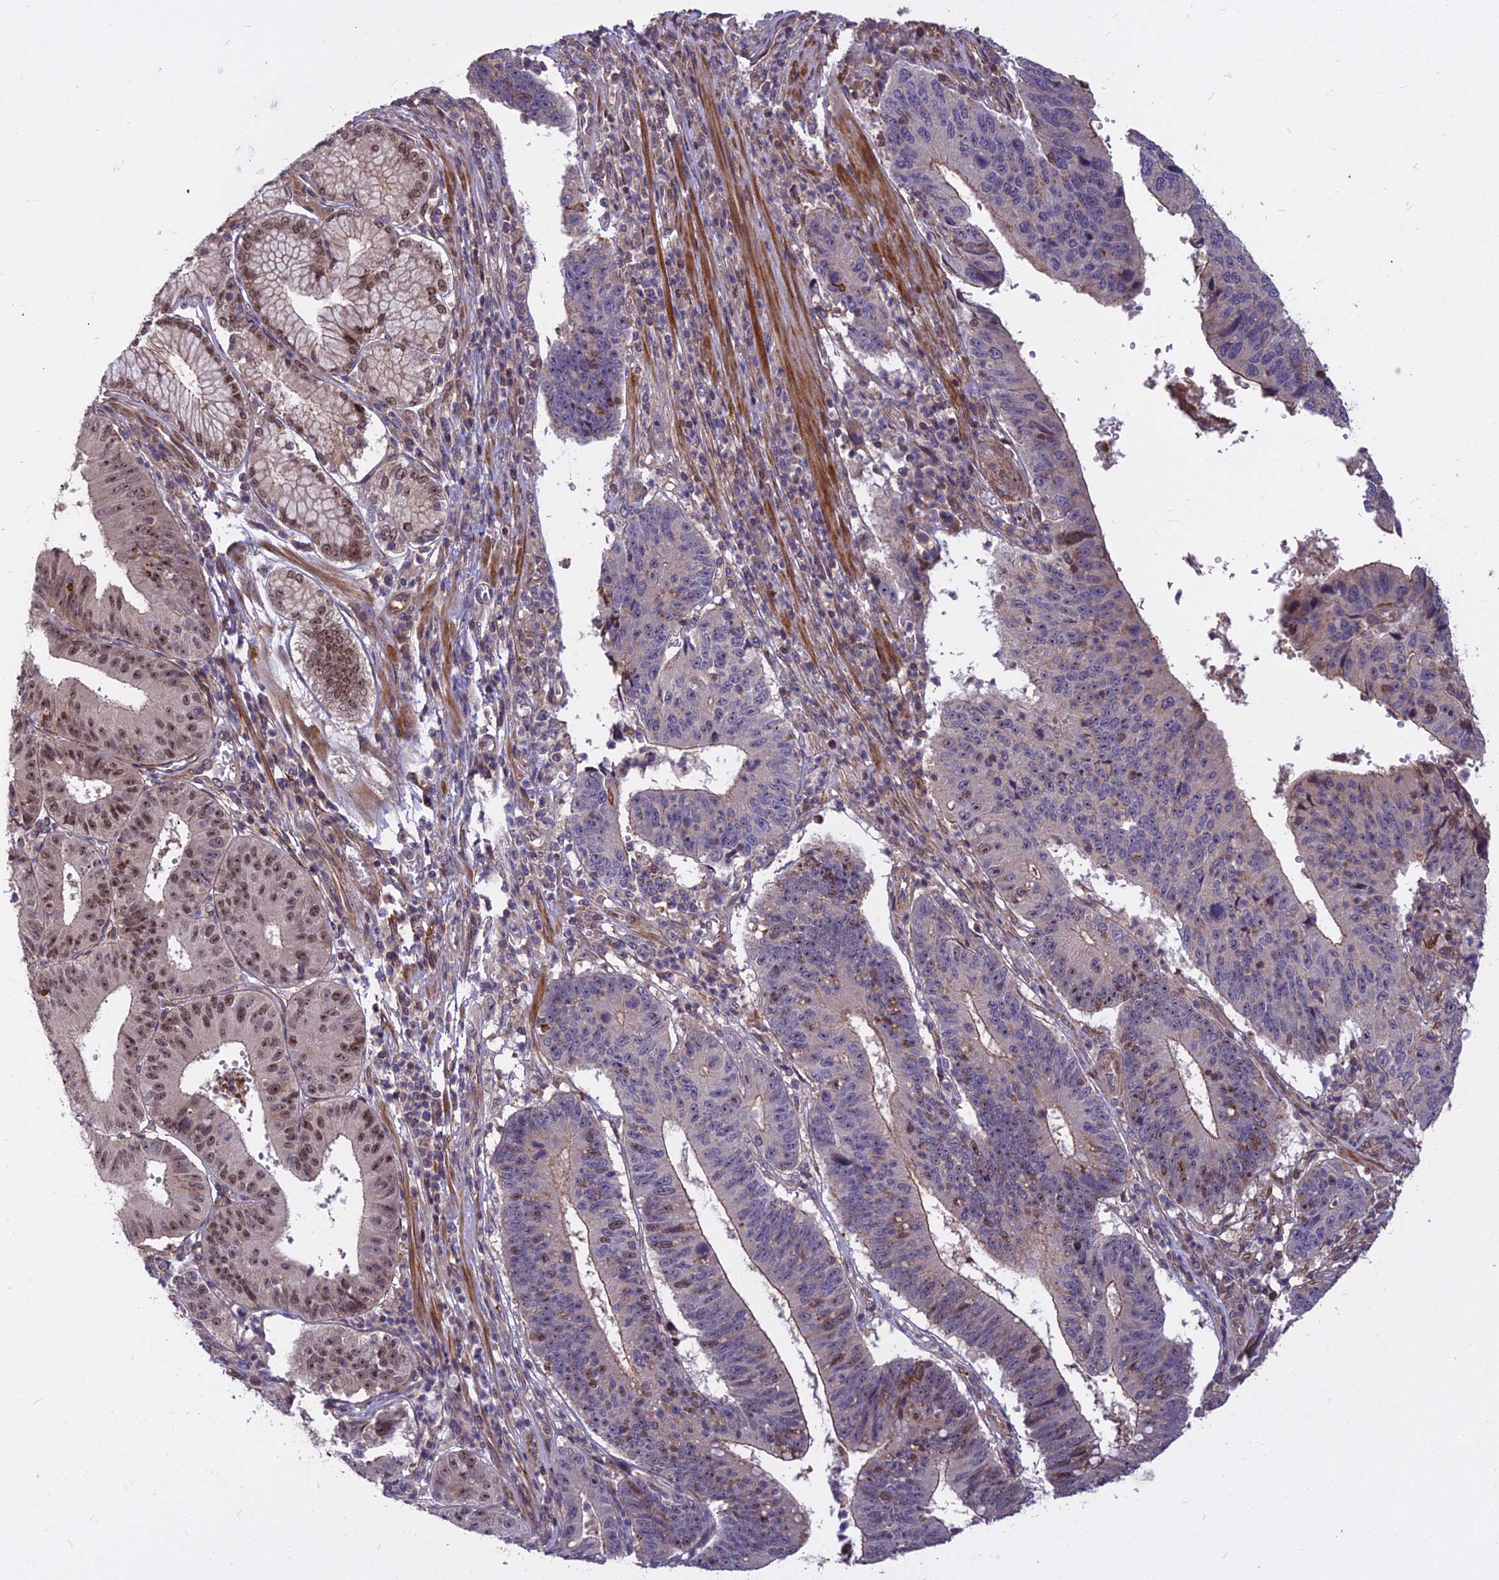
{"staining": {"intensity": "moderate", "quantity": "<25%", "location": "cytoplasmic/membranous,nuclear"}, "tissue": "stomach cancer", "cell_type": "Tumor cells", "image_type": "cancer", "snomed": [{"axis": "morphology", "description": "Adenocarcinoma, NOS"}, {"axis": "topography", "description": "Stomach"}], "caption": "Immunohistochemistry of human stomach cancer exhibits low levels of moderate cytoplasmic/membranous and nuclear expression in about <25% of tumor cells.", "gene": "TCEA3", "patient": {"sex": "male", "age": 59}}